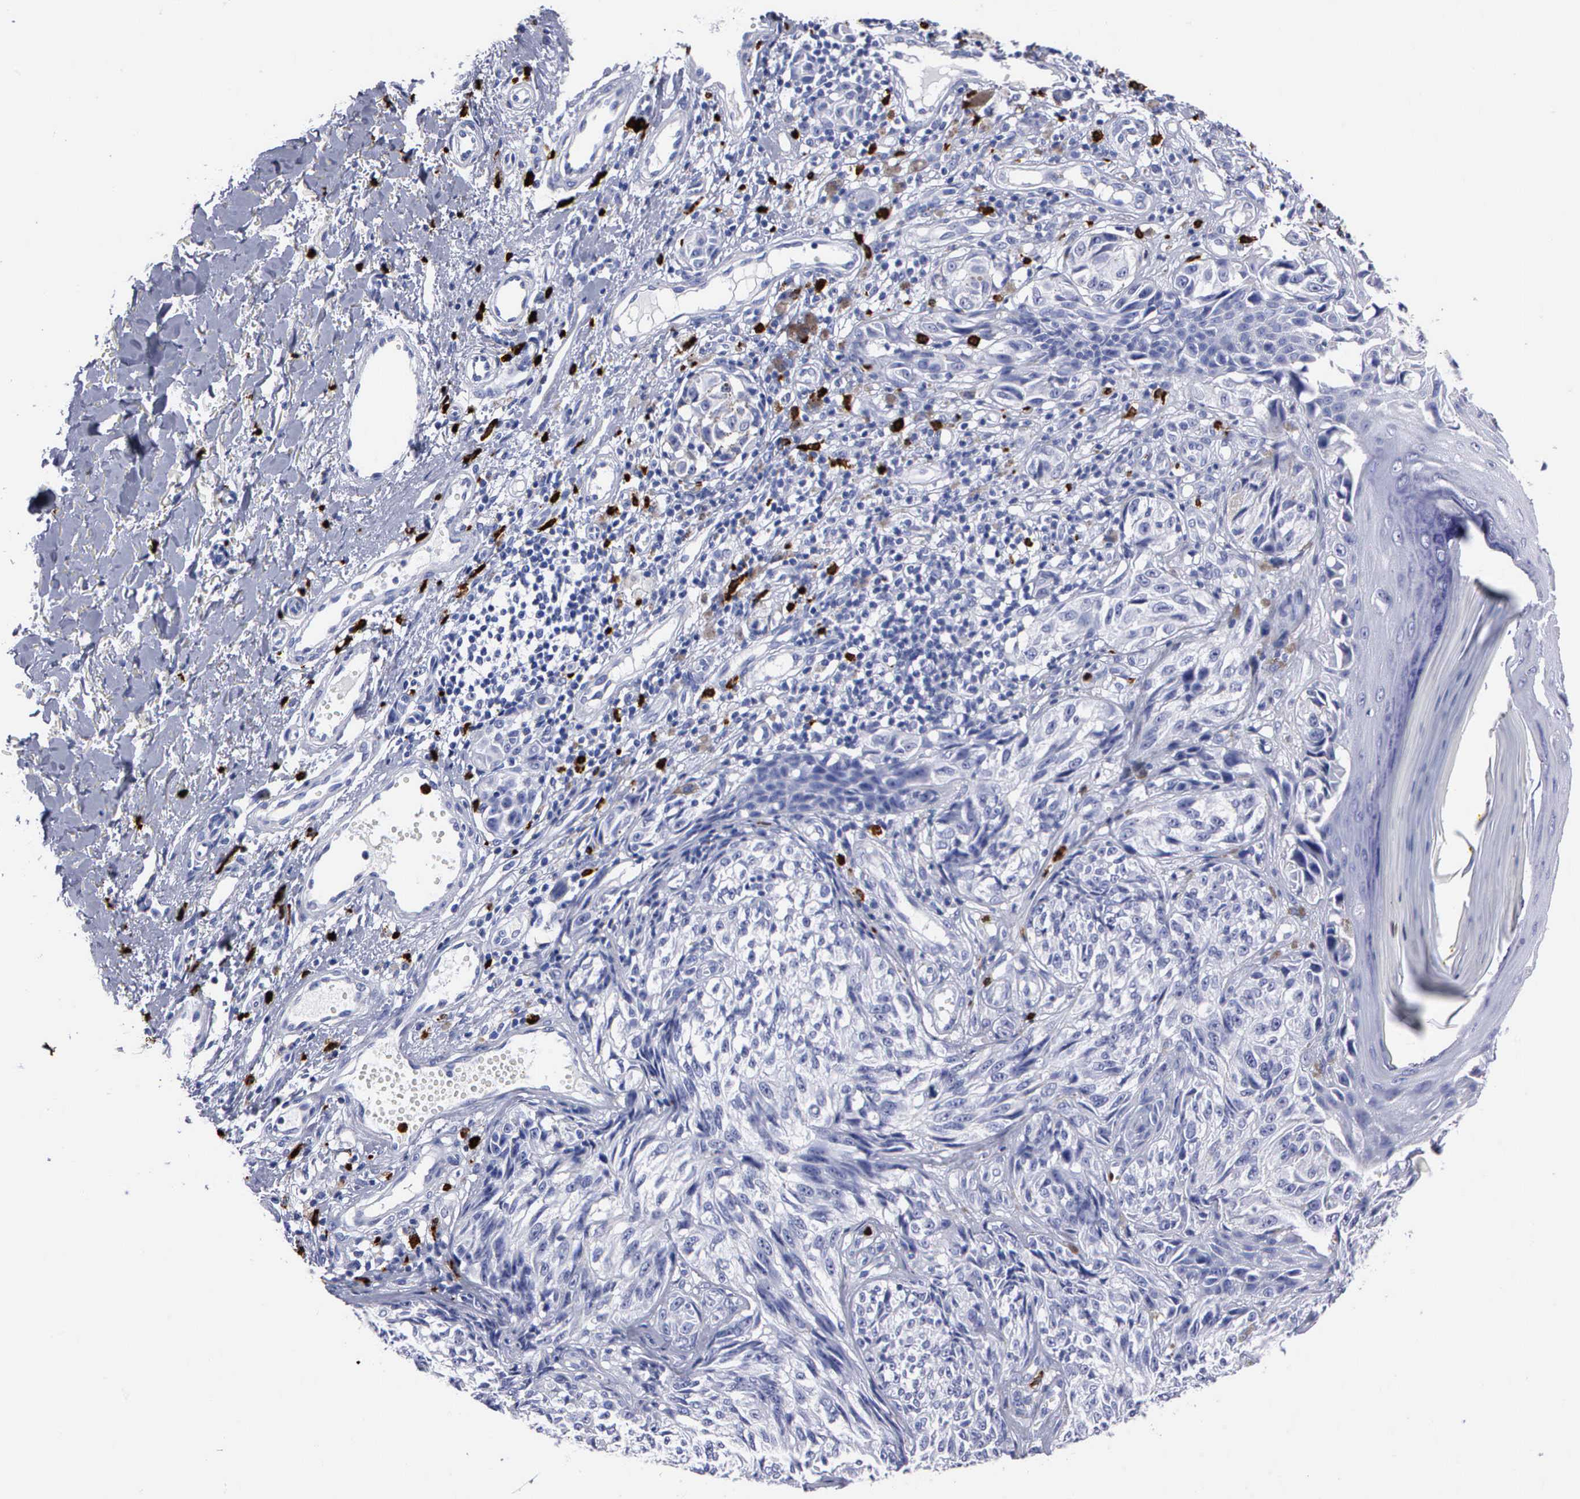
{"staining": {"intensity": "negative", "quantity": "none", "location": "none"}, "tissue": "melanoma", "cell_type": "Tumor cells", "image_type": "cancer", "snomed": [{"axis": "morphology", "description": "Malignant melanoma, NOS"}, {"axis": "topography", "description": "Skin"}], "caption": "Human malignant melanoma stained for a protein using immunohistochemistry (IHC) displays no positivity in tumor cells.", "gene": "CTSG", "patient": {"sex": "male", "age": 67}}